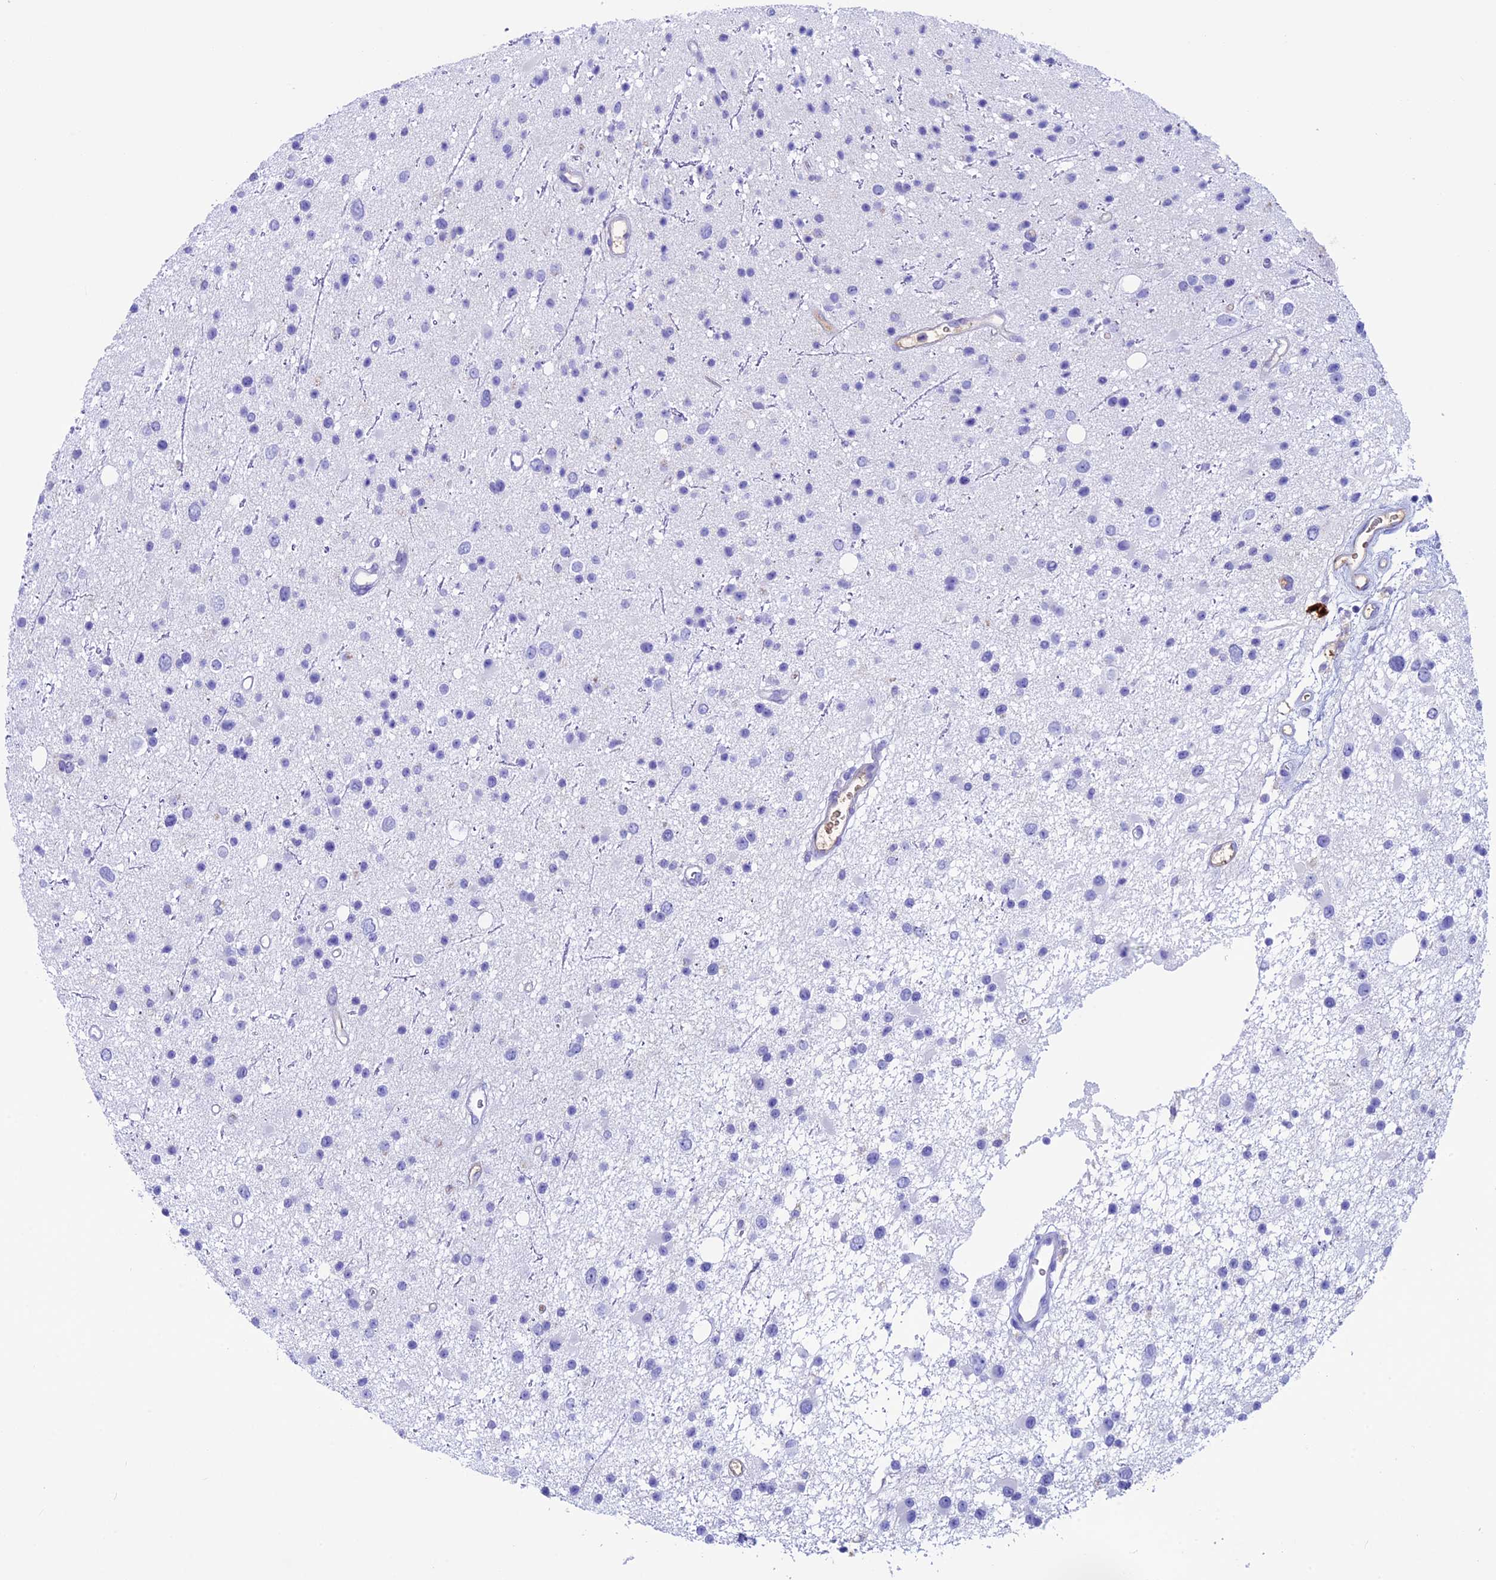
{"staining": {"intensity": "negative", "quantity": "none", "location": "none"}, "tissue": "glioma", "cell_type": "Tumor cells", "image_type": "cancer", "snomed": [{"axis": "morphology", "description": "Glioma, malignant, Low grade"}, {"axis": "topography", "description": "Cerebral cortex"}], "caption": "Malignant low-grade glioma was stained to show a protein in brown. There is no significant expression in tumor cells.", "gene": "IGSF6", "patient": {"sex": "female", "age": 39}}